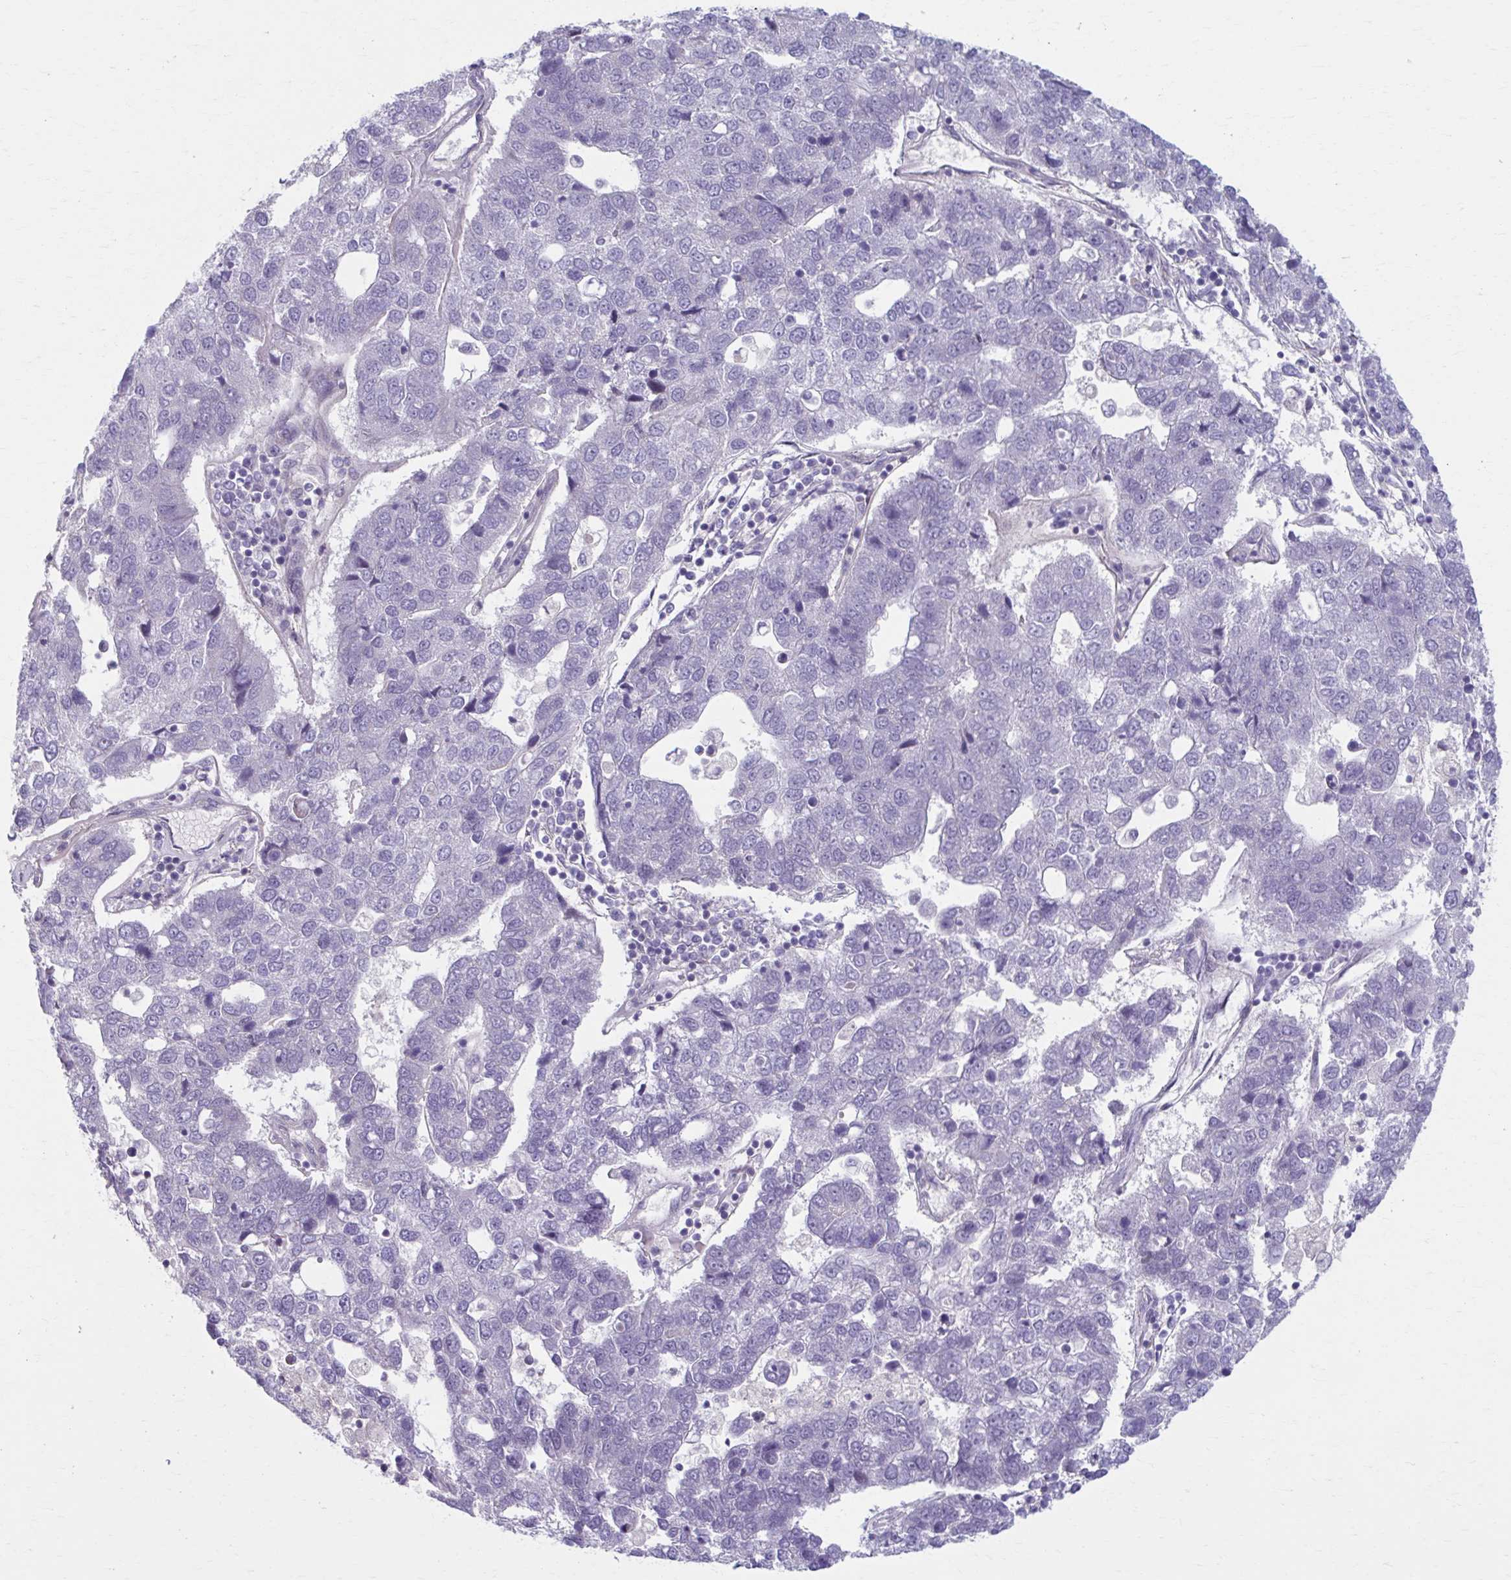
{"staining": {"intensity": "negative", "quantity": "none", "location": "none"}, "tissue": "pancreatic cancer", "cell_type": "Tumor cells", "image_type": "cancer", "snomed": [{"axis": "morphology", "description": "Adenocarcinoma, NOS"}, {"axis": "topography", "description": "Pancreas"}], "caption": "Immunohistochemistry photomicrograph of neoplastic tissue: pancreatic cancer stained with DAB (3,3'-diaminobenzidine) reveals no significant protein staining in tumor cells.", "gene": "CHST3", "patient": {"sex": "female", "age": 61}}